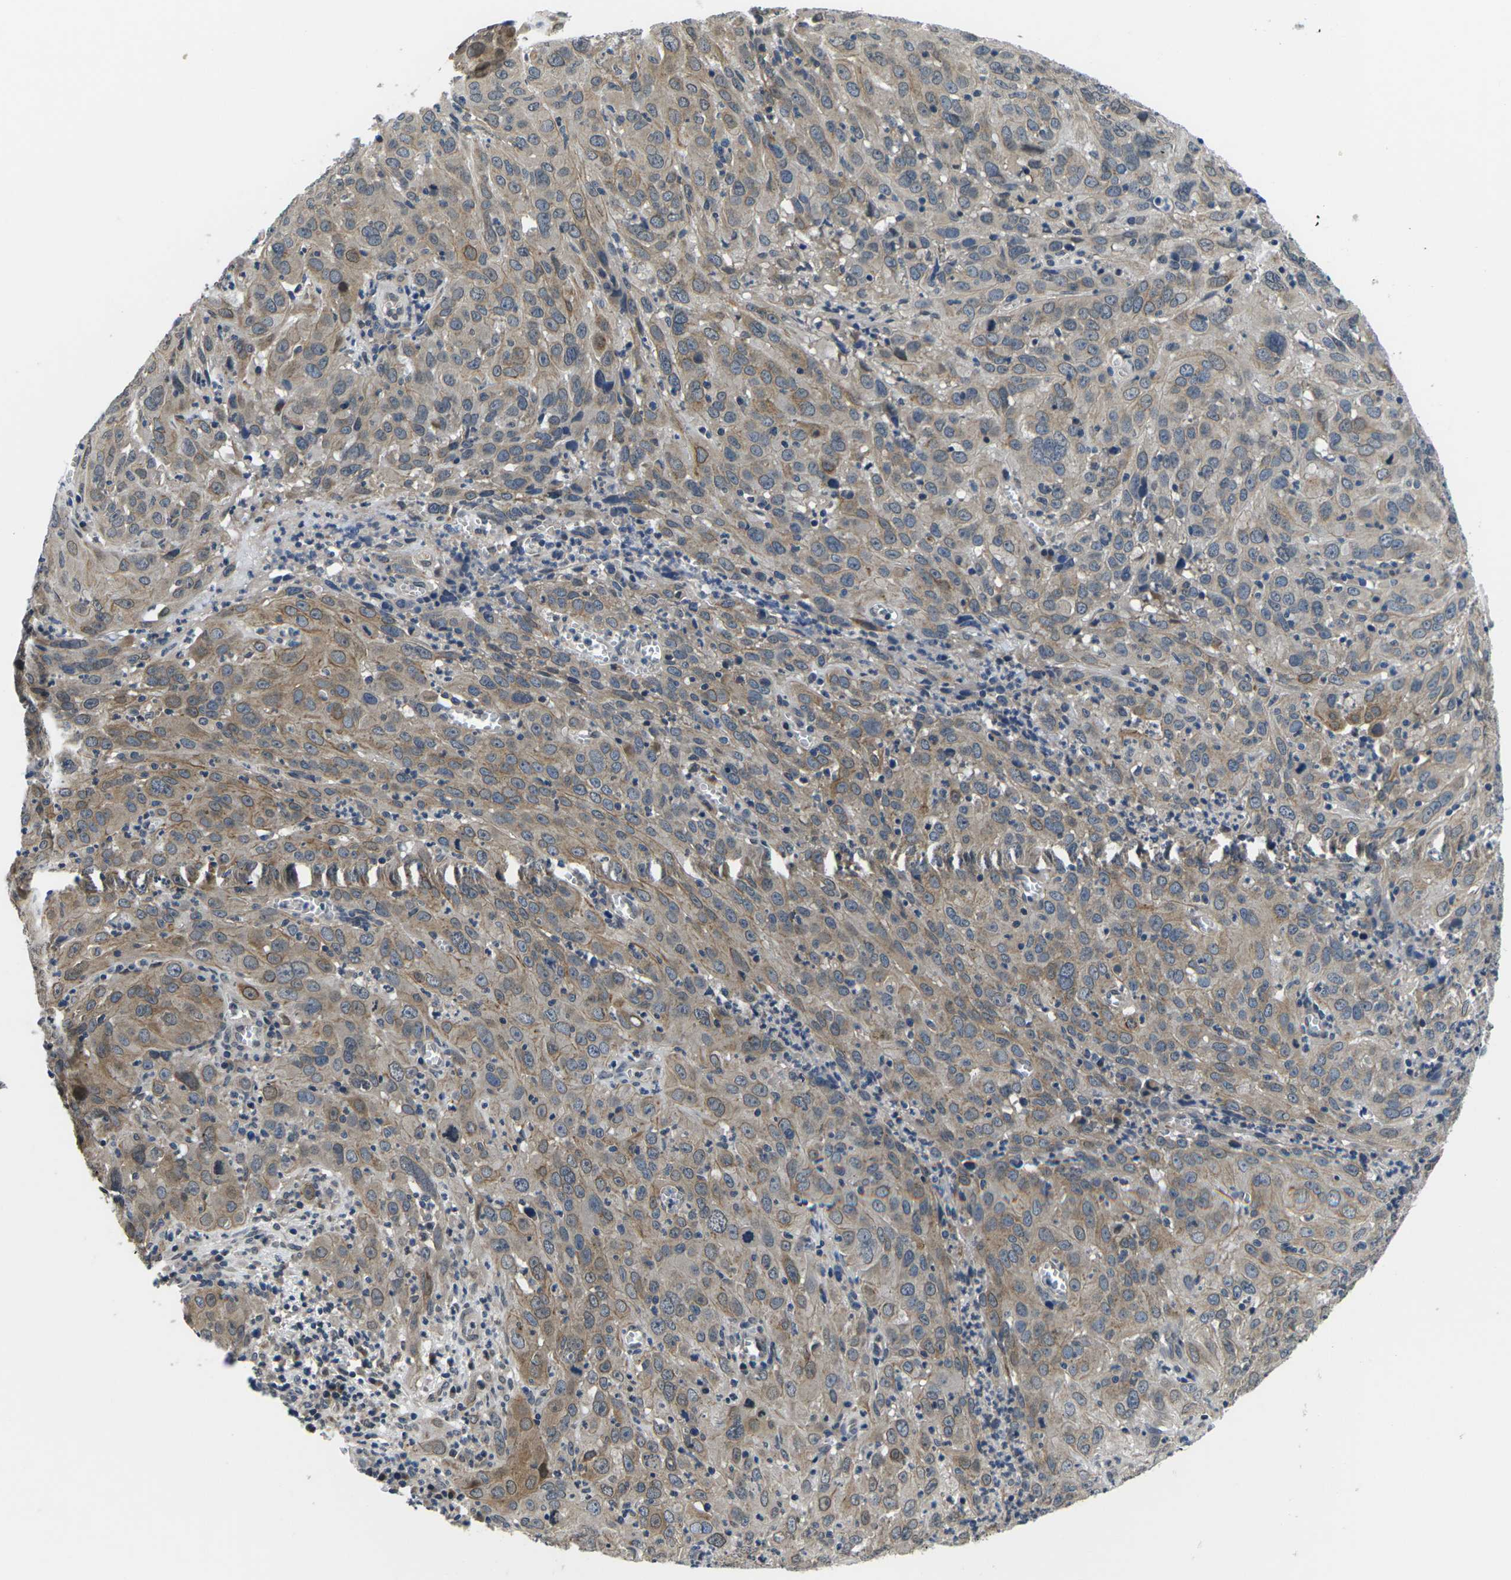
{"staining": {"intensity": "weak", "quantity": ">75%", "location": "cytoplasmic/membranous"}, "tissue": "cervical cancer", "cell_type": "Tumor cells", "image_type": "cancer", "snomed": [{"axis": "morphology", "description": "Squamous cell carcinoma, NOS"}, {"axis": "topography", "description": "Cervix"}], "caption": "A photomicrograph of human cervical cancer (squamous cell carcinoma) stained for a protein displays weak cytoplasmic/membranous brown staining in tumor cells.", "gene": "SNX10", "patient": {"sex": "female", "age": 32}}